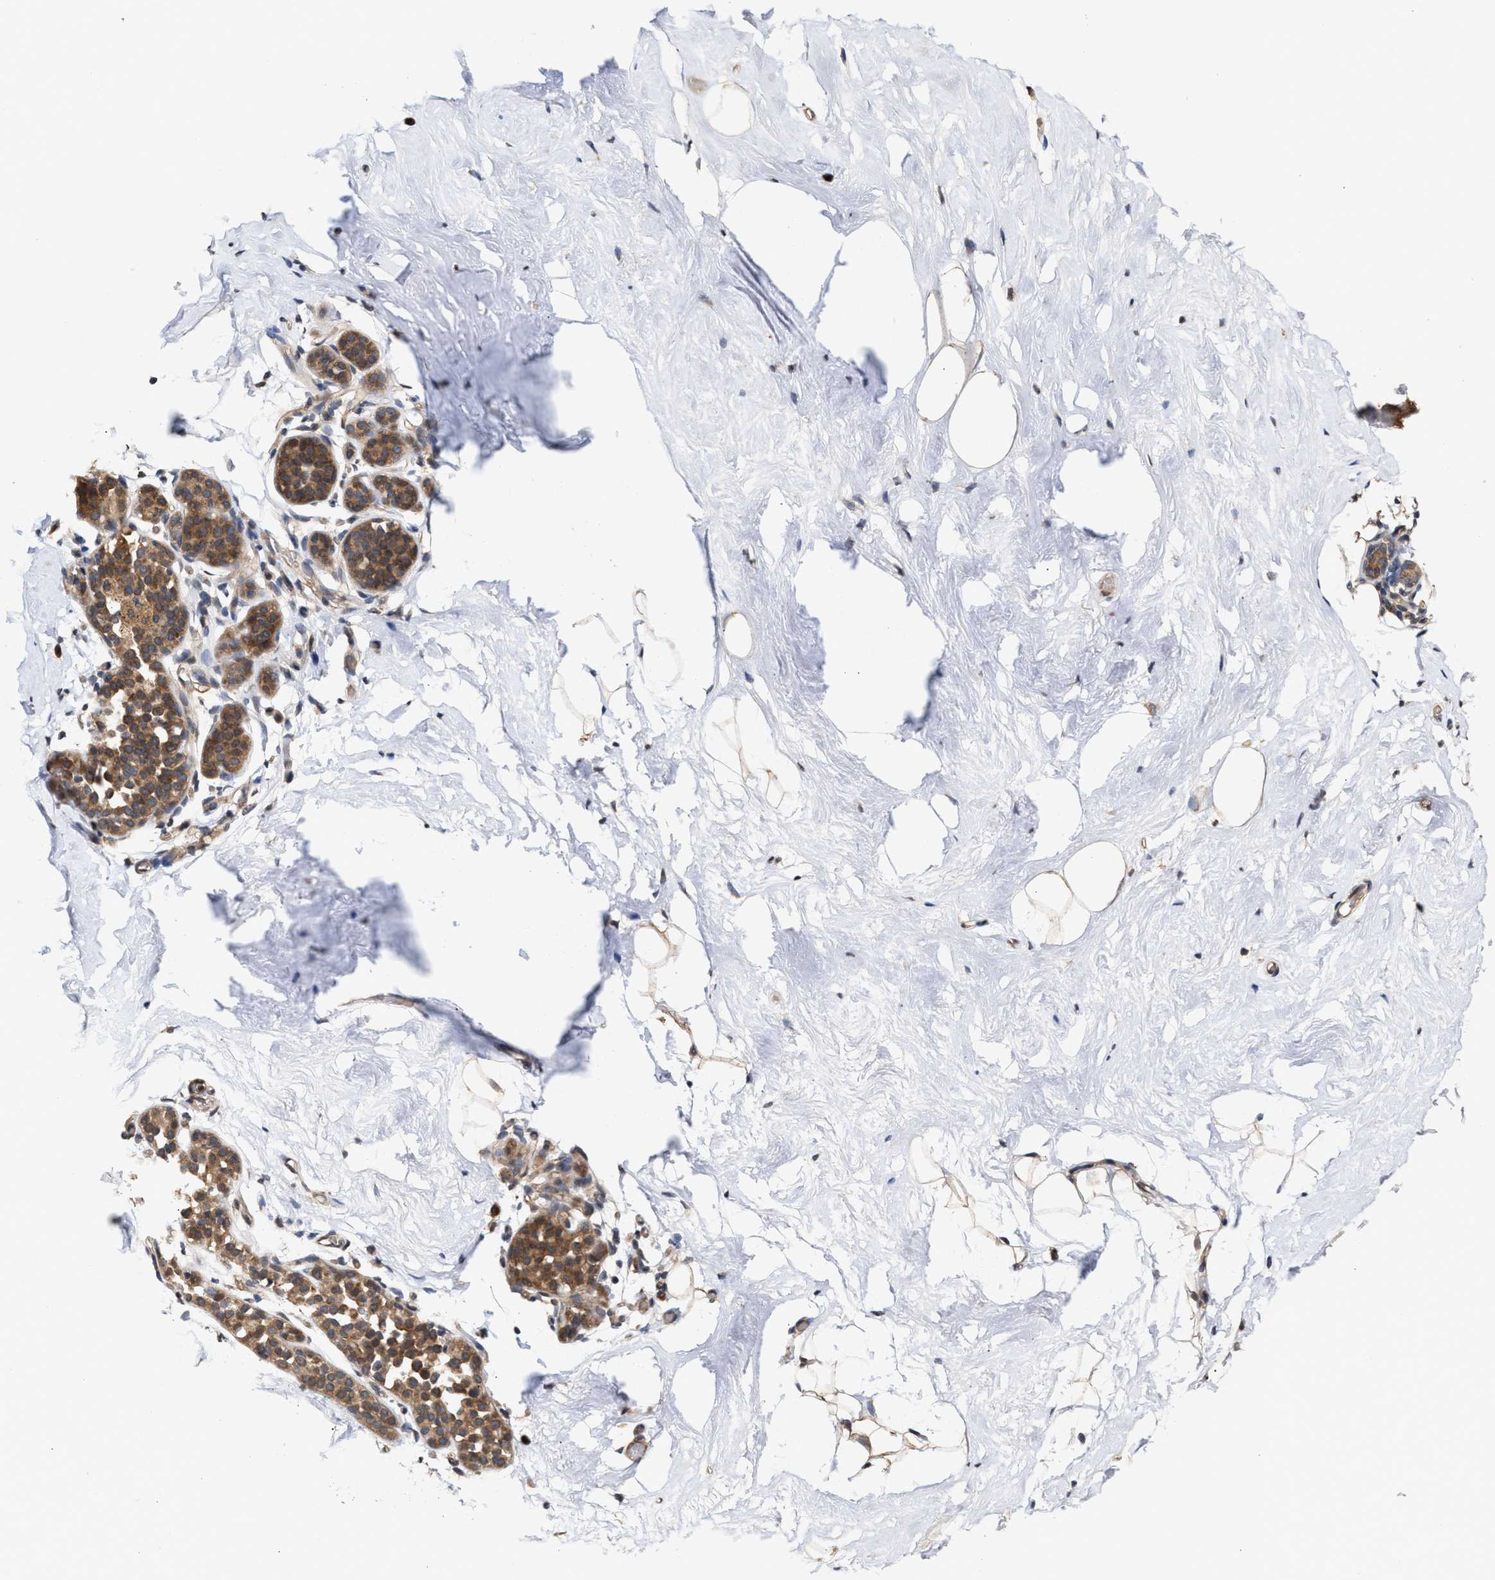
{"staining": {"intensity": "weak", "quantity": ">75%", "location": "cytoplasmic/membranous"}, "tissue": "breast", "cell_type": "Adipocytes", "image_type": "normal", "snomed": [{"axis": "morphology", "description": "Normal tissue, NOS"}, {"axis": "topography", "description": "Breast"}], "caption": "Protein staining shows weak cytoplasmic/membranous positivity in about >75% of adipocytes in benign breast. The staining was performed using DAB to visualize the protein expression in brown, while the nuclei were stained in blue with hematoxylin (Magnification: 20x).", "gene": "SAR1A", "patient": {"sex": "female", "age": 75}}